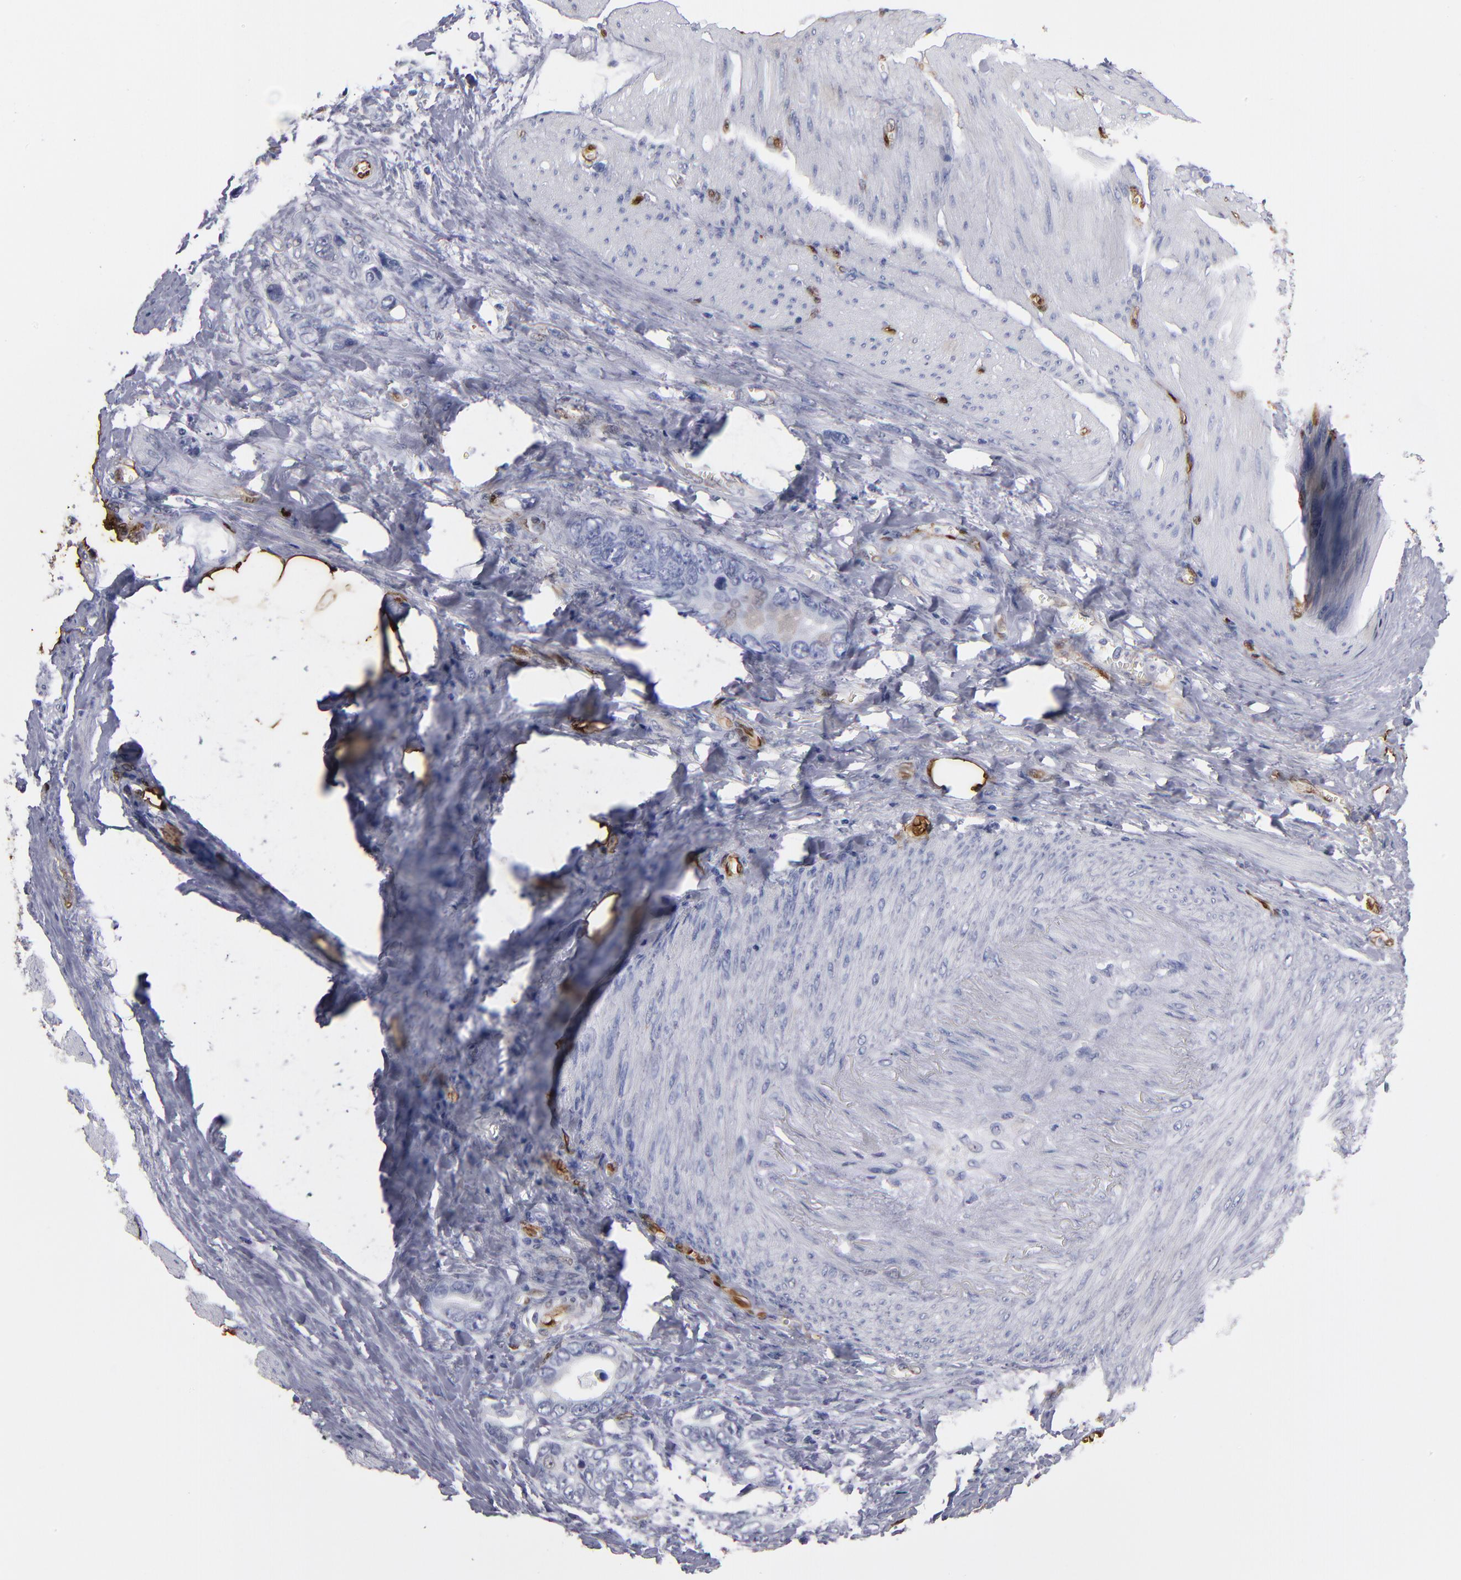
{"staining": {"intensity": "negative", "quantity": "none", "location": "none"}, "tissue": "stomach cancer", "cell_type": "Tumor cells", "image_type": "cancer", "snomed": [{"axis": "morphology", "description": "Adenocarcinoma, NOS"}, {"axis": "topography", "description": "Stomach"}], "caption": "Immunohistochemistry image of human stomach cancer stained for a protein (brown), which displays no expression in tumor cells. The staining is performed using DAB (3,3'-diaminobenzidine) brown chromogen with nuclei counter-stained in using hematoxylin.", "gene": "FABP4", "patient": {"sex": "male", "age": 78}}